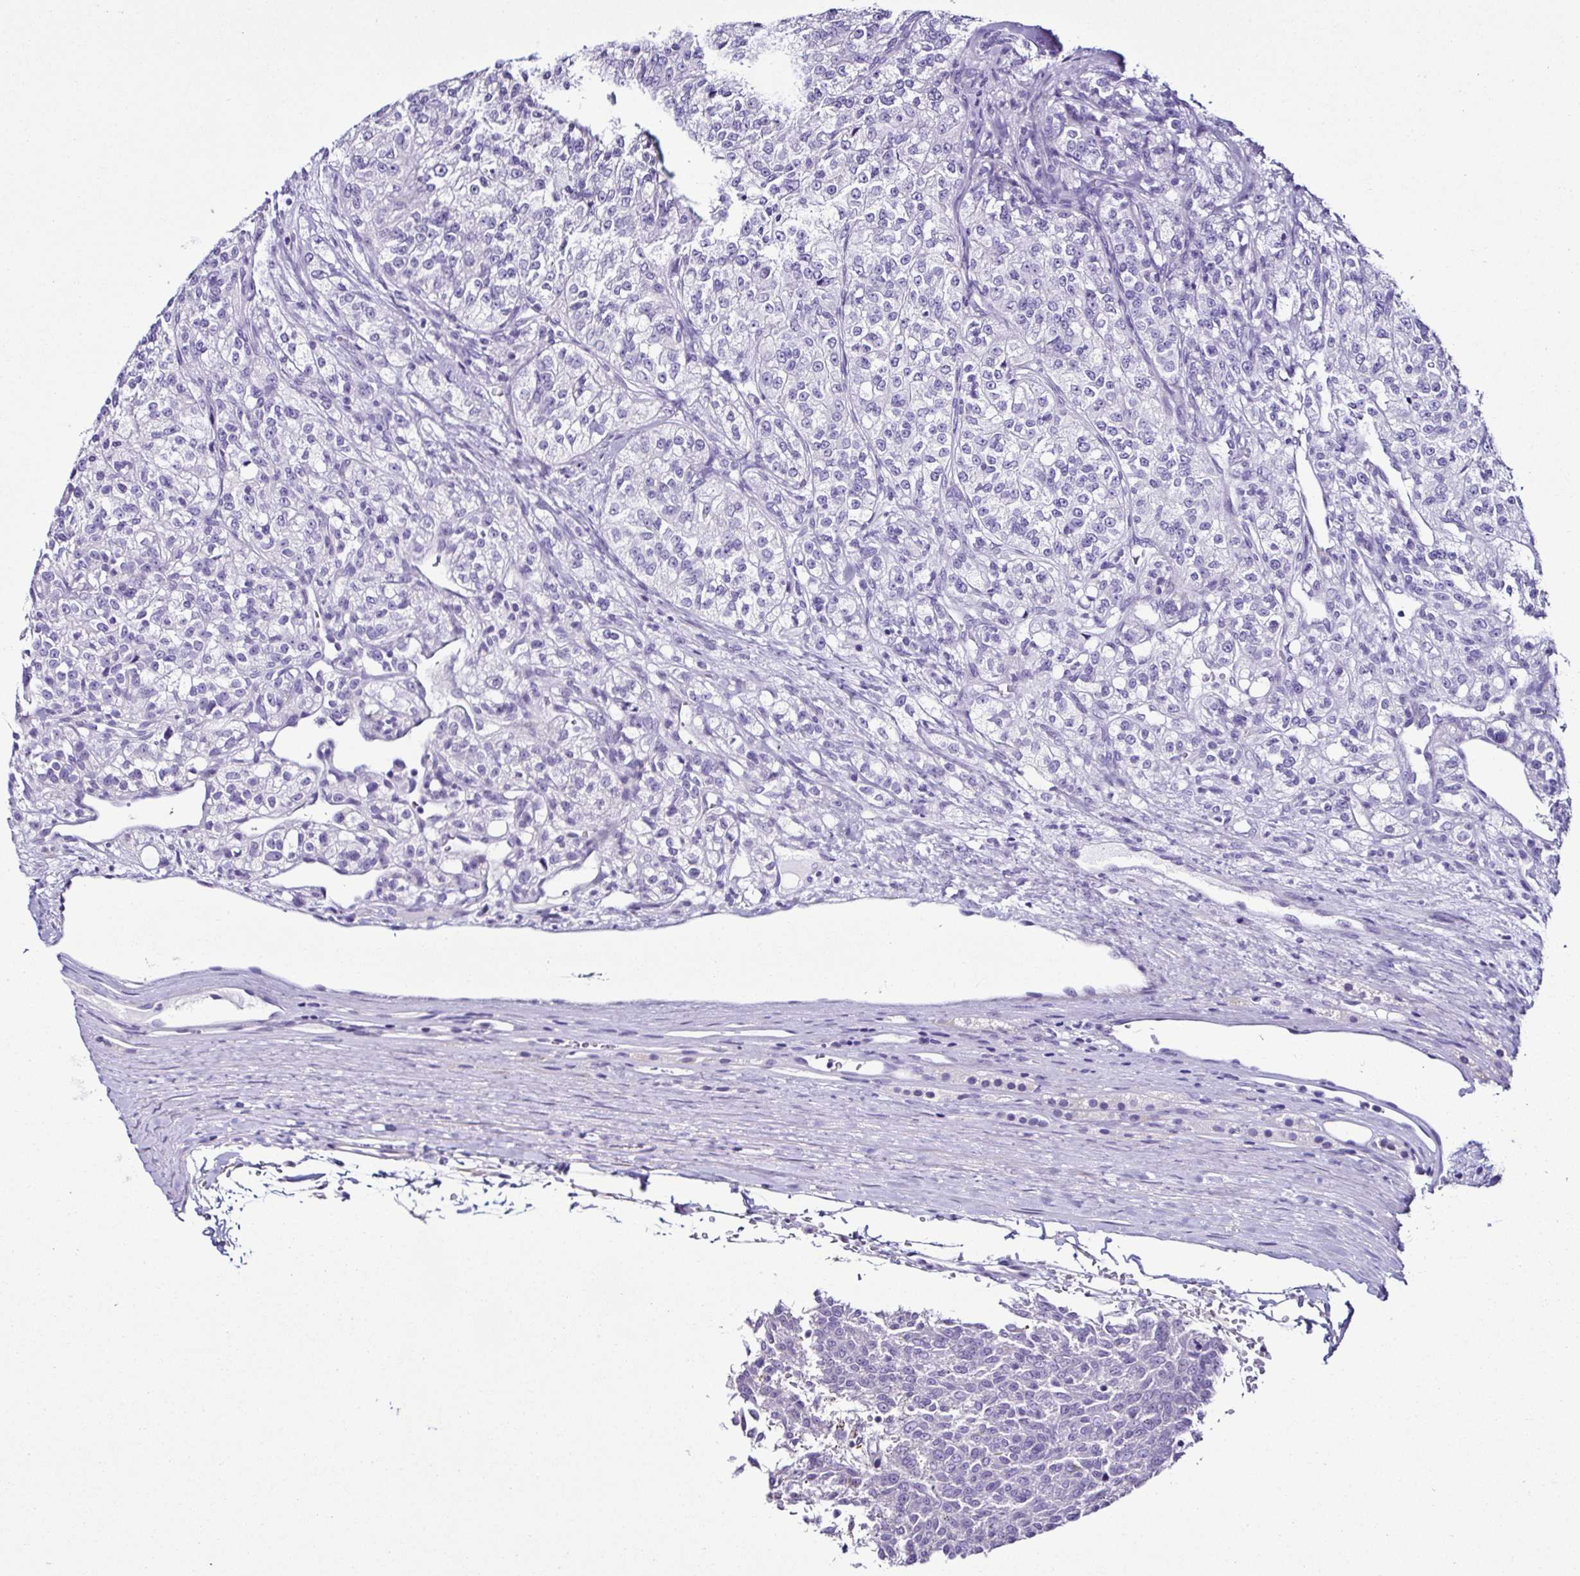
{"staining": {"intensity": "negative", "quantity": "none", "location": "none"}, "tissue": "renal cancer", "cell_type": "Tumor cells", "image_type": "cancer", "snomed": [{"axis": "morphology", "description": "Adenocarcinoma, NOS"}, {"axis": "topography", "description": "Kidney"}], "caption": "This image is of renal cancer stained with immunohistochemistry (IHC) to label a protein in brown with the nuclei are counter-stained blue. There is no positivity in tumor cells. (IHC, brightfield microscopy, high magnification).", "gene": "SRL", "patient": {"sex": "female", "age": 63}}